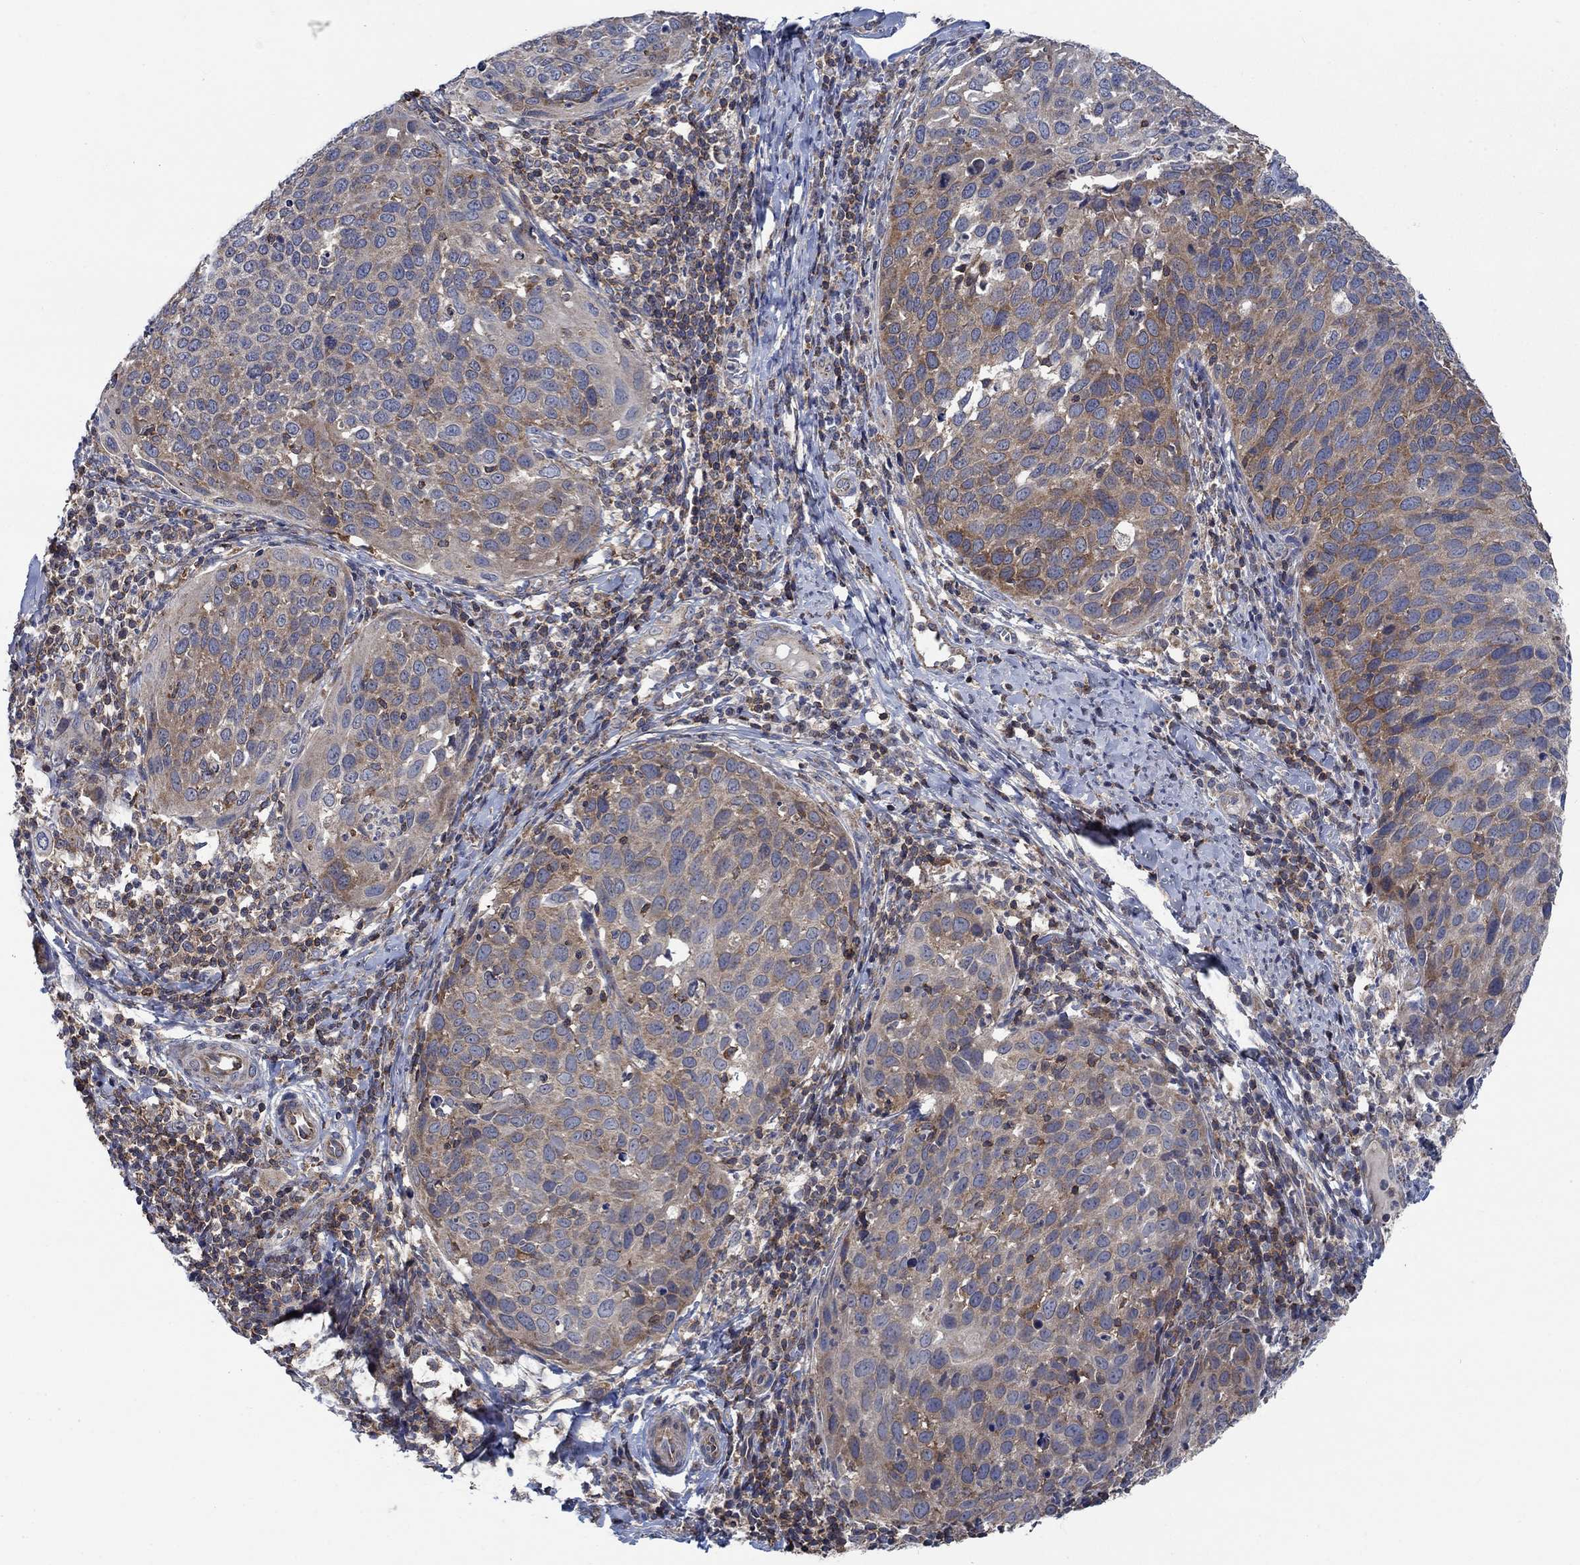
{"staining": {"intensity": "weak", "quantity": ">75%", "location": "cytoplasmic/membranous"}, "tissue": "cervical cancer", "cell_type": "Tumor cells", "image_type": "cancer", "snomed": [{"axis": "morphology", "description": "Squamous cell carcinoma, NOS"}, {"axis": "topography", "description": "Cervix"}], "caption": "IHC image of neoplastic tissue: human cervical cancer (squamous cell carcinoma) stained using IHC displays low levels of weak protein expression localized specifically in the cytoplasmic/membranous of tumor cells, appearing as a cytoplasmic/membranous brown color.", "gene": "STXBP6", "patient": {"sex": "female", "age": 54}}